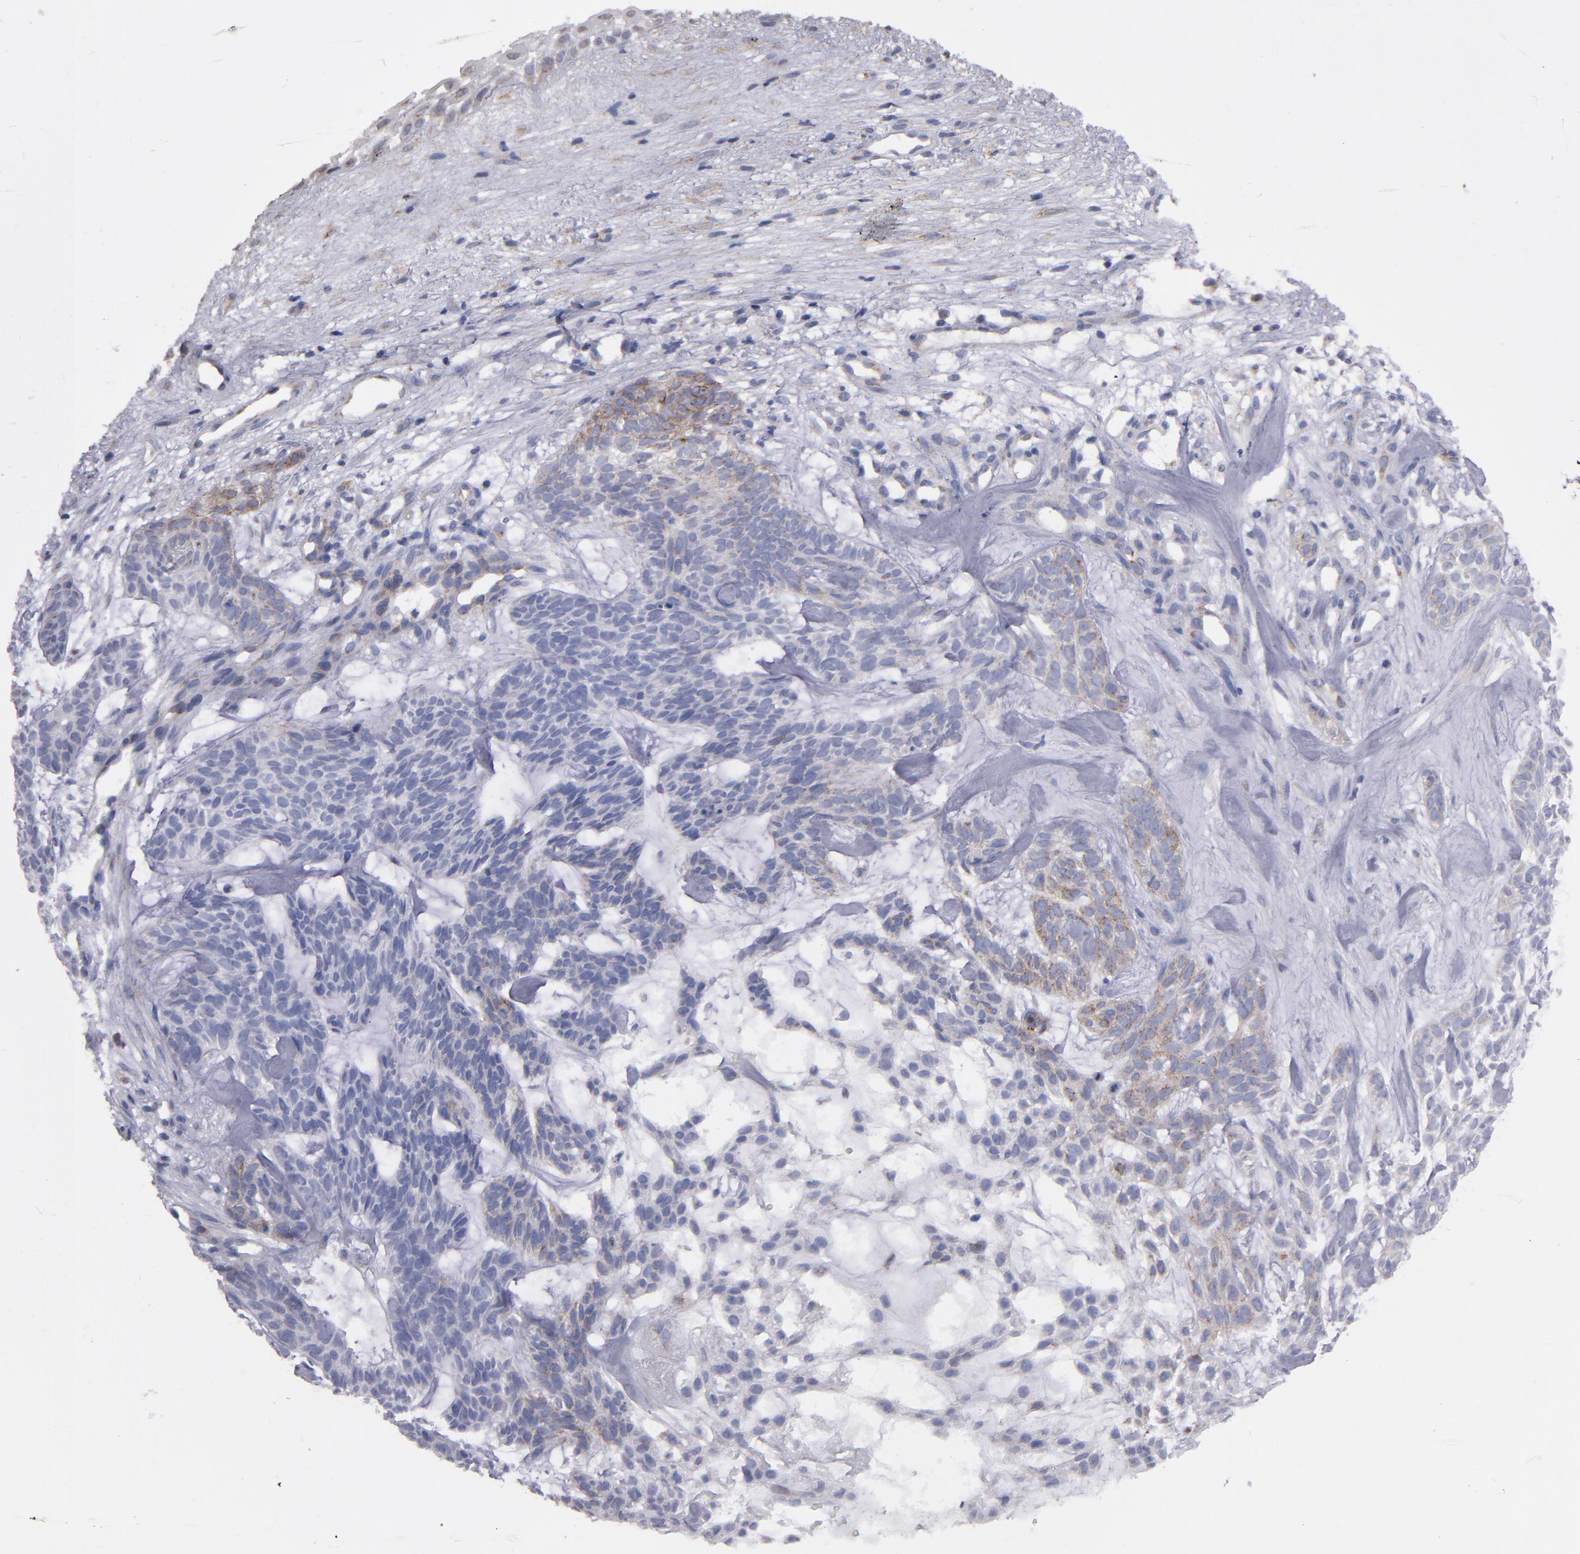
{"staining": {"intensity": "weak", "quantity": "<25%", "location": "cytoplasmic/membranous"}, "tissue": "skin cancer", "cell_type": "Tumor cells", "image_type": "cancer", "snomed": [{"axis": "morphology", "description": "Basal cell carcinoma"}, {"axis": "topography", "description": "Skin"}], "caption": "DAB (3,3'-diaminobenzidine) immunohistochemical staining of human skin basal cell carcinoma demonstrates no significant positivity in tumor cells.", "gene": "CLTA", "patient": {"sex": "male", "age": 75}}